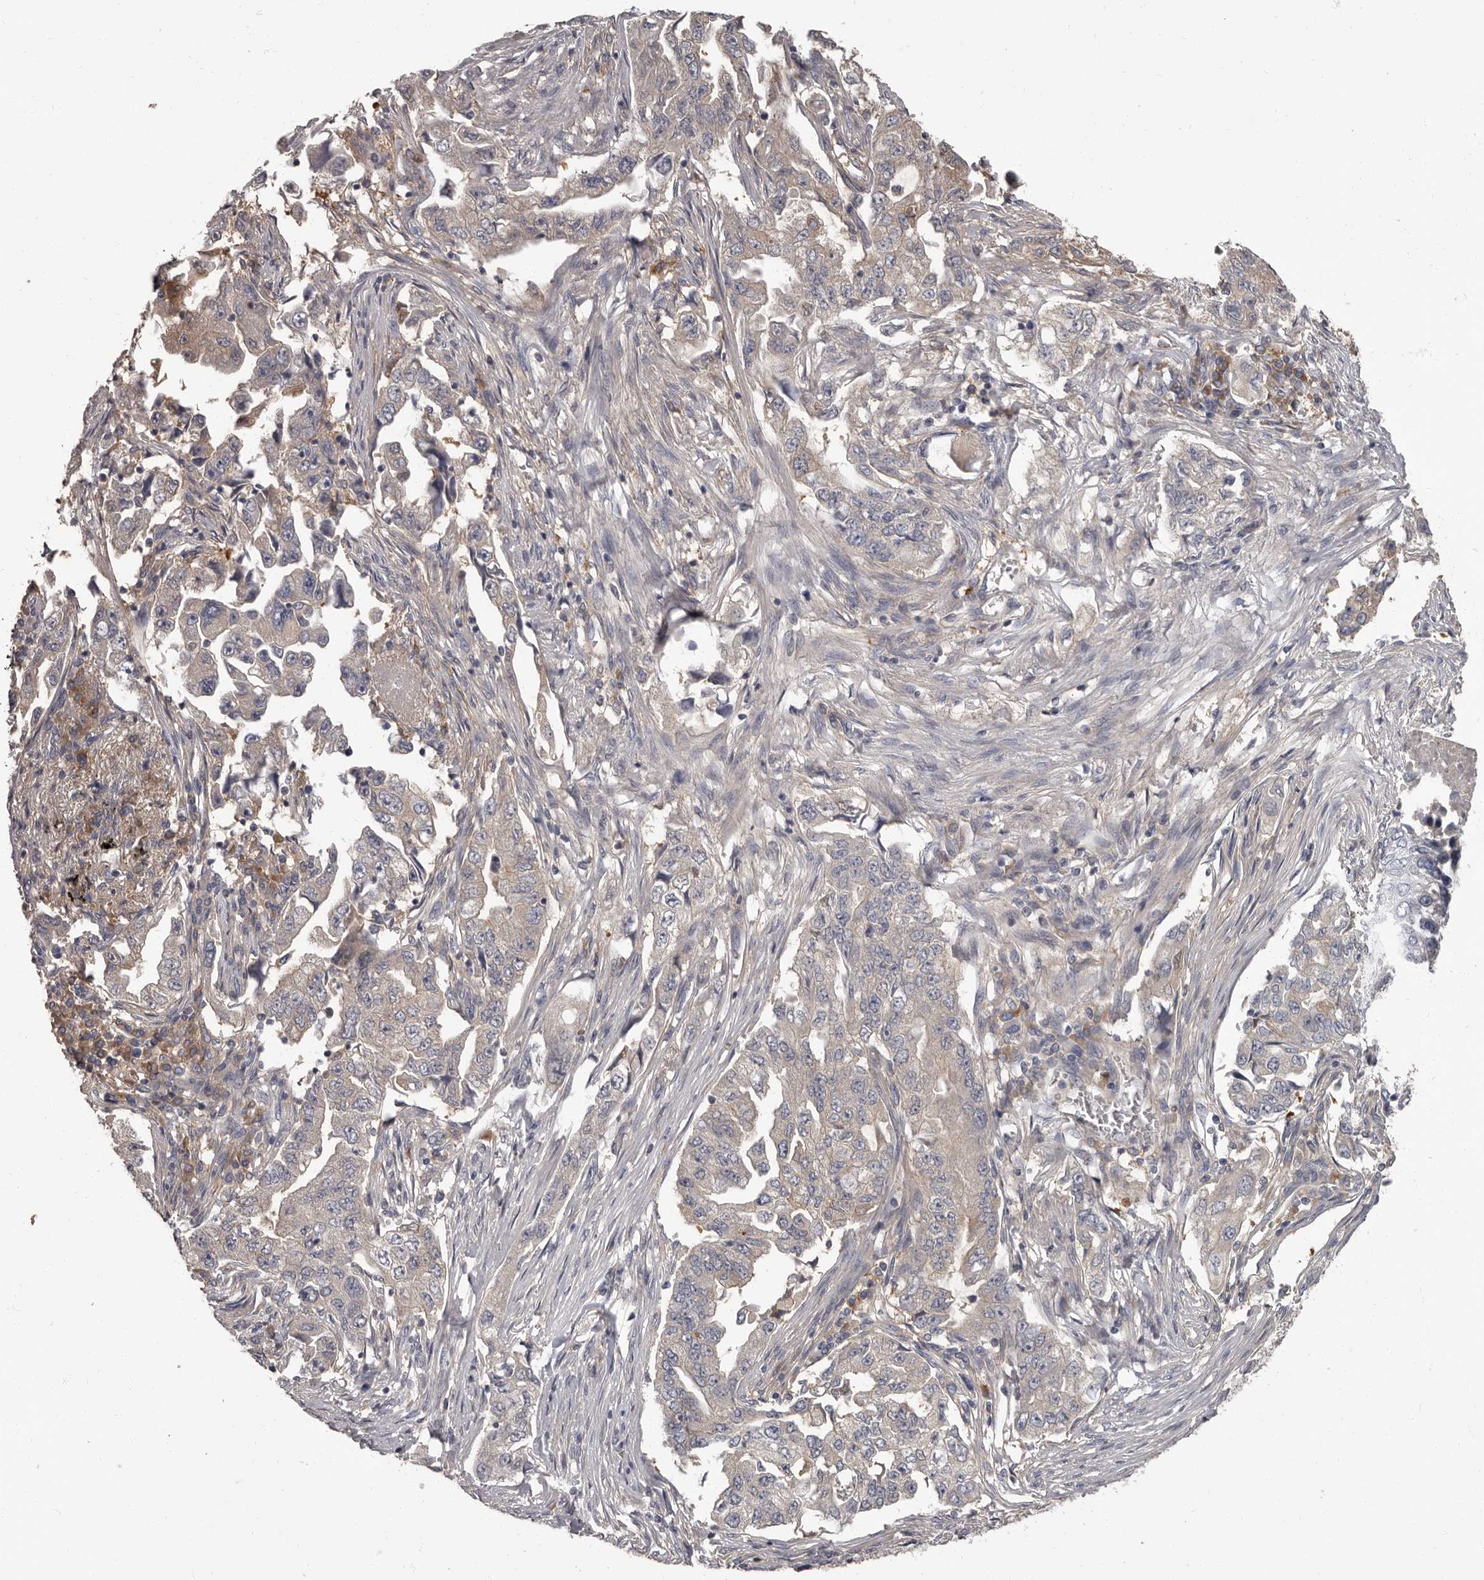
{"staining": {"intensity": "moderate", "quantity": "25%-75%", "location": "cytoplasmic/membranous"}, "tissue": "lung cancer", "cell_type": "Tumor cells", "image_type": "cancer", "snomed": [{"axis": "morphology", "description": "Adenocarcinoma, NOS"}, {"axis": "topography", "description": "Lung"}], "caption": "The photomicrograph shows staining of lung adenocarcinoma, revealing moderate cytoplasmic/membranous protein staining (brown color) within tumor cells.", "gene": "APEH", "patient": {"sex": "female", "age": 51}}